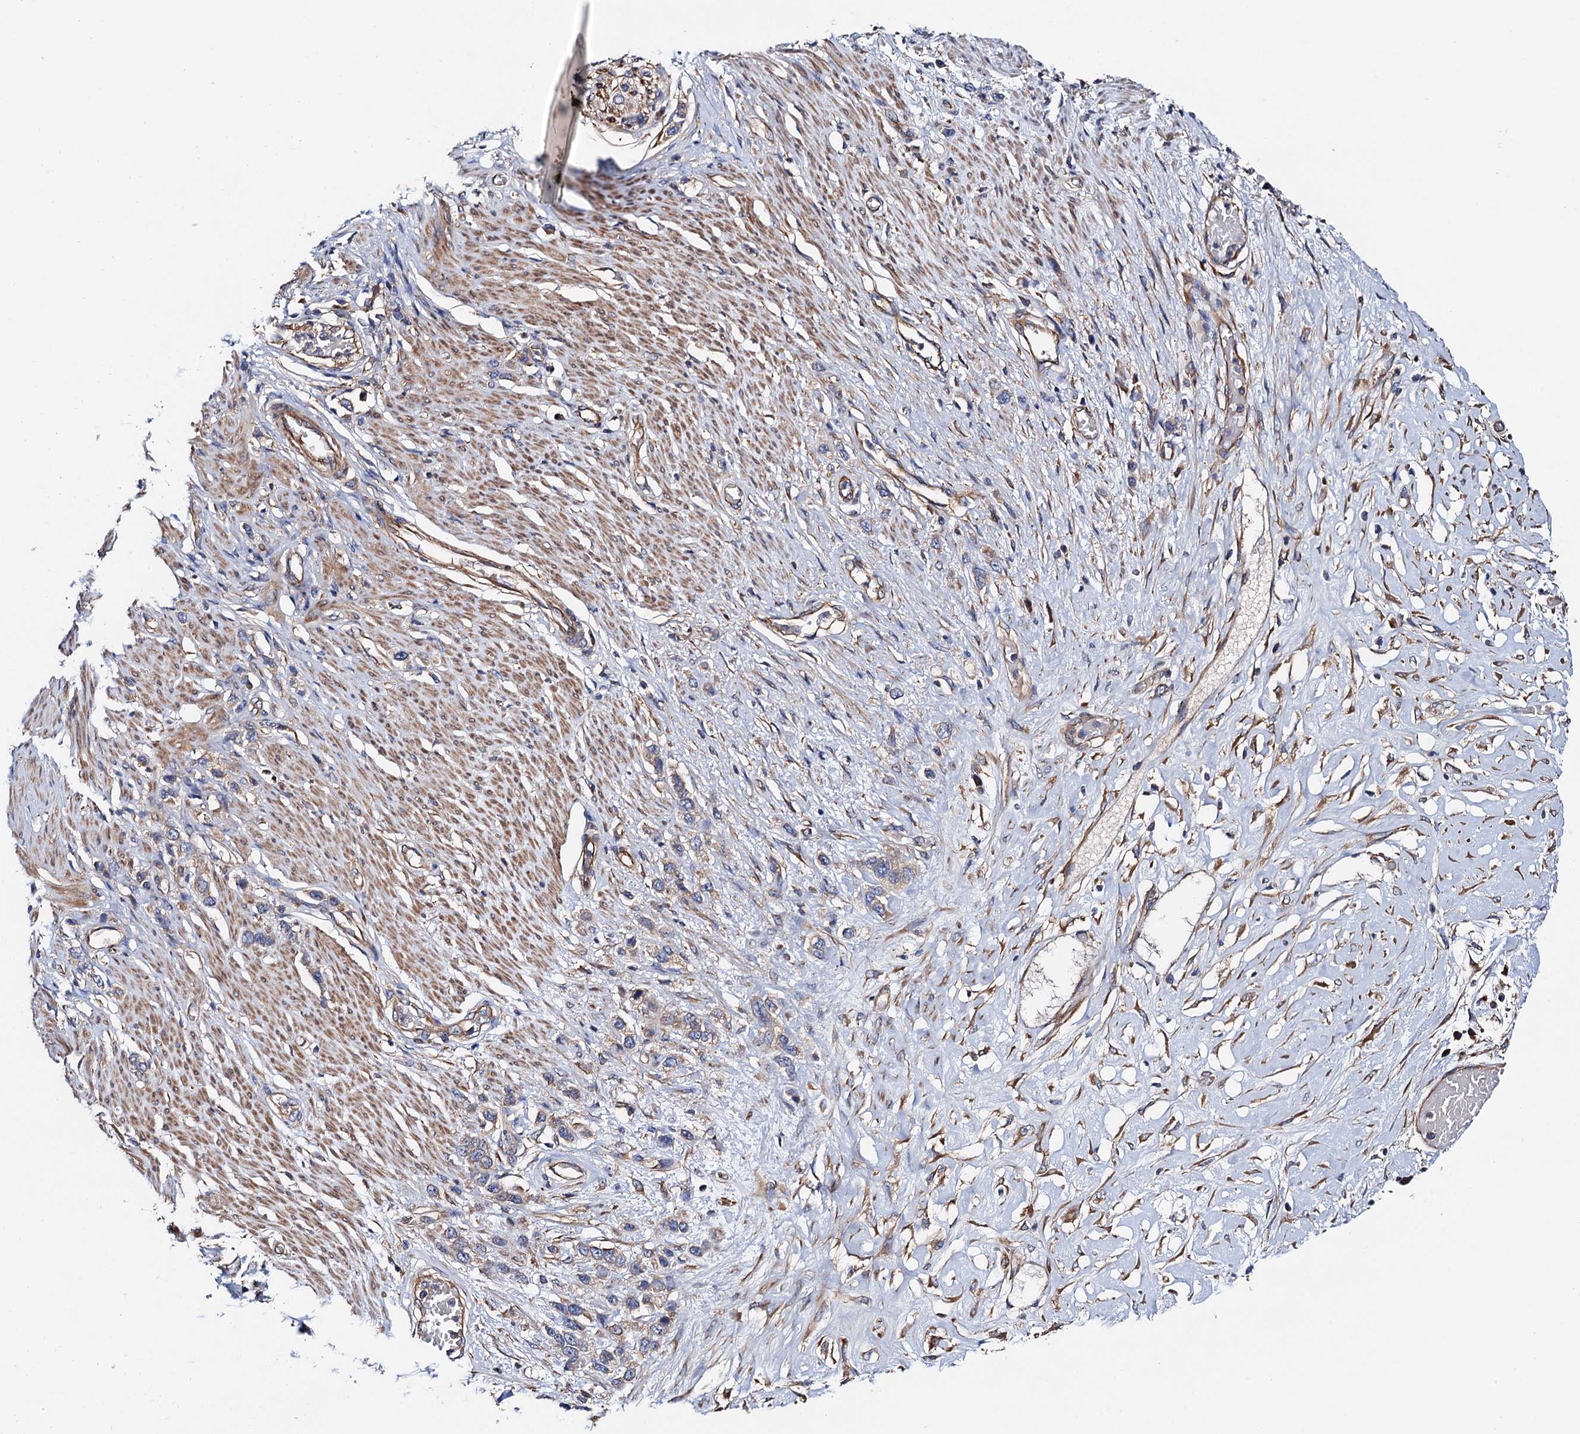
{"staining": {"intensity": "moderate", "quantity": "<25%", "location": "cytoplasmic/membranous"}, "tissue": "stomach cancer", "cell_type": "Tumor cells", "image_type": "cancer", "snomed": [{"axis": "morphology", "description": "Adenocarcinoma, NOS"}, {"axis": "morphology", "description": "Adenocarcinoma, High grade"}, {"axis": "topography", "description": "Stomach, upper"}, {"axis": "topography", "description": "Stomach, lower"}], "caption": "Stomach cancer was stained to show a protein in brown. There is low levels of moderate cytoplasmic/membranous positivity in about <25% of tumor cells.", "gene": "MRPL48", "patient": {"sex": "female", "age": 65}}